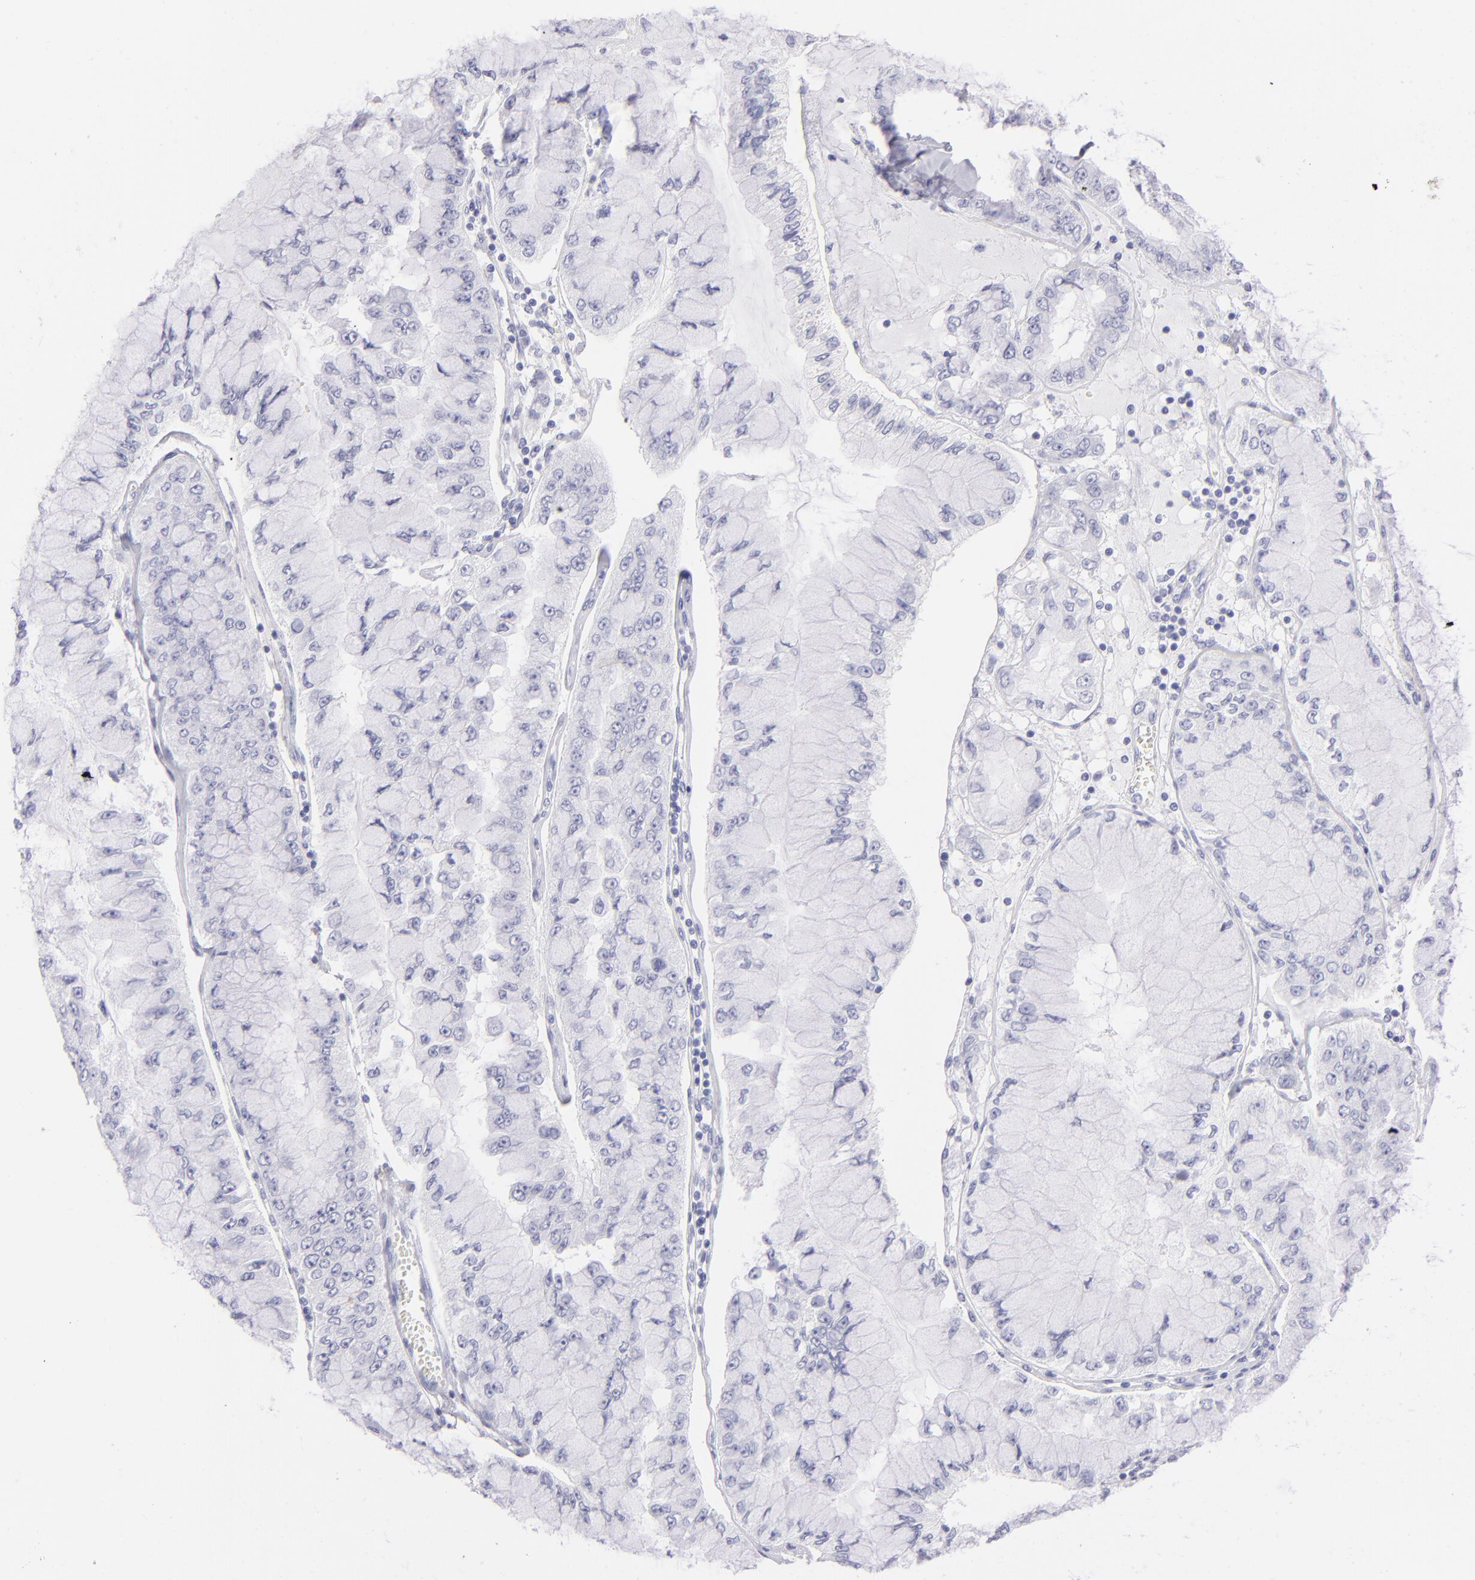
{"staining": {"intensity": "negative", "quantity": "none", "location": "none"}, "tissue": "liver cancer", "cell_type": "Tumor cells", "image_type": "cancer", "snomed": [{"axis": "morphology", "description": "Cholangiocarcinoma"}, {"axis": "topography", "description": "Liver"}], "caption": "Tumor cells show no significant expression in liver cholangiocarcinoma. (DAB (3,3'-diaminobenzidine) immunohistochemistry visualized using brightfield microscopy, high magnification).", "gene": "PRPH", "patient": {"sex": "female", "age": 79}}